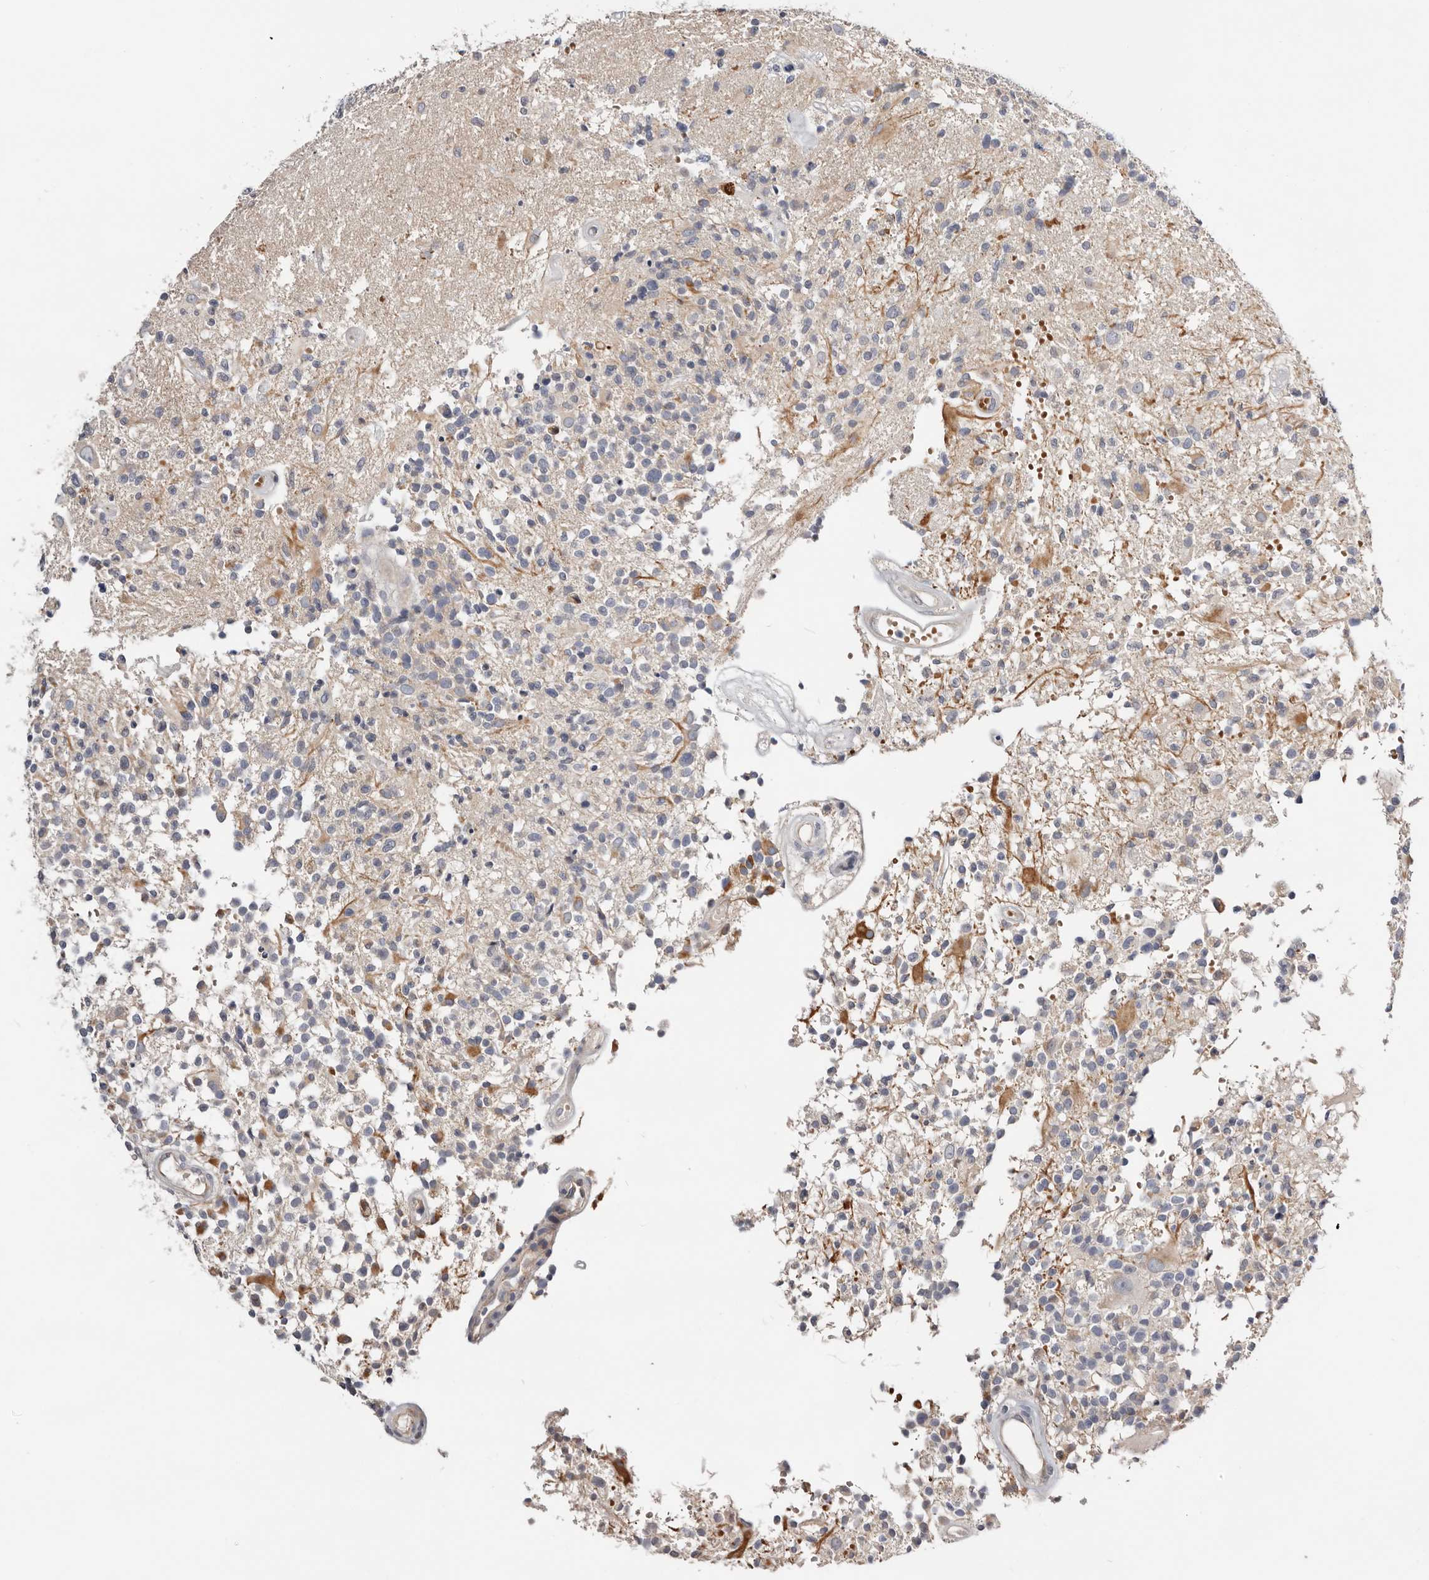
{"staining": {"intensity": "negative", "quantity": "none", "location": "none"}, "tissue": "glioma", "cell_type": "Tumor cells", "image_type": "cancer", "snomed": [{"axis": "morphology", "description": "Glioma, malignant, High grade"}, {"axis": "morphology", "description": "Glioblastoma, NOS"}, {"axis": "topography", "description": "Brain"}], "caption": "Immunohistochemistry (IHC) micrograph of human high-grade glioma (malignant) stained for a protein (brown), which reveals no expression in tumor cells. (Stains: DAB immunohistochemistry (IHC) with hematoxylin counter stain, Microscopy: brightfield microscopy at high magnification).", "gene": "USH1C", "patient": {"sex": "male", "age": 60}}